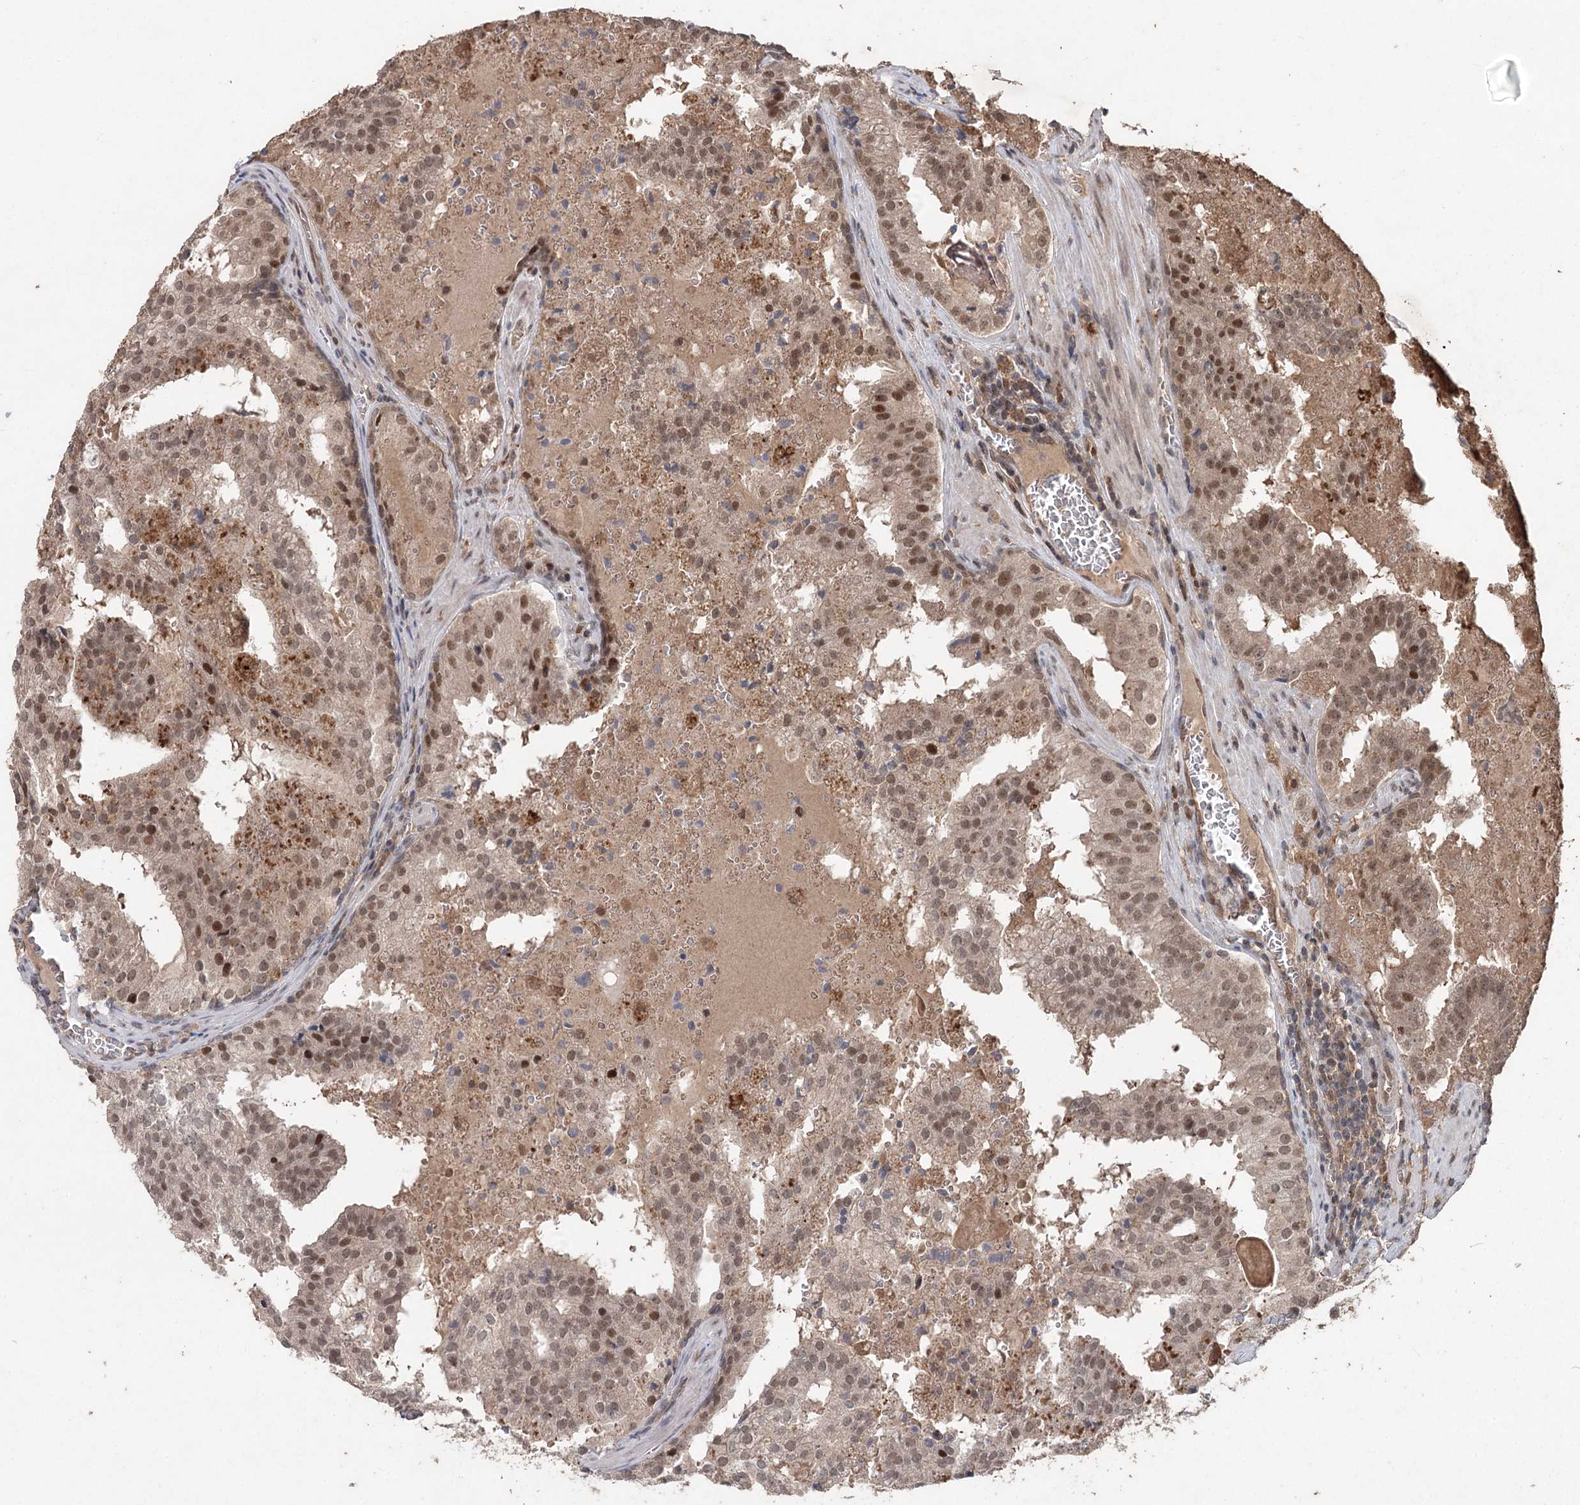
{"staining": {"intensity": "moderate", "quantity": ">75%", "location": "nuclear"}, "tissue": "prostate cancer", "cell_type": "Tumor cells", "image_type": "cancer", "snomed": [{"axis": "morphology", "description": "Adenocarcinoma, High grade"}, {"axis": "topography", "description": "Prostate"}], "caption": "A brown stain shows moderate nuclear staining of a protein in human prostate cancer (high-grade adenocarcinoma) tumor cells.", "gene": "FBXO7", "patient": {"sex": "male", "age": 68}}